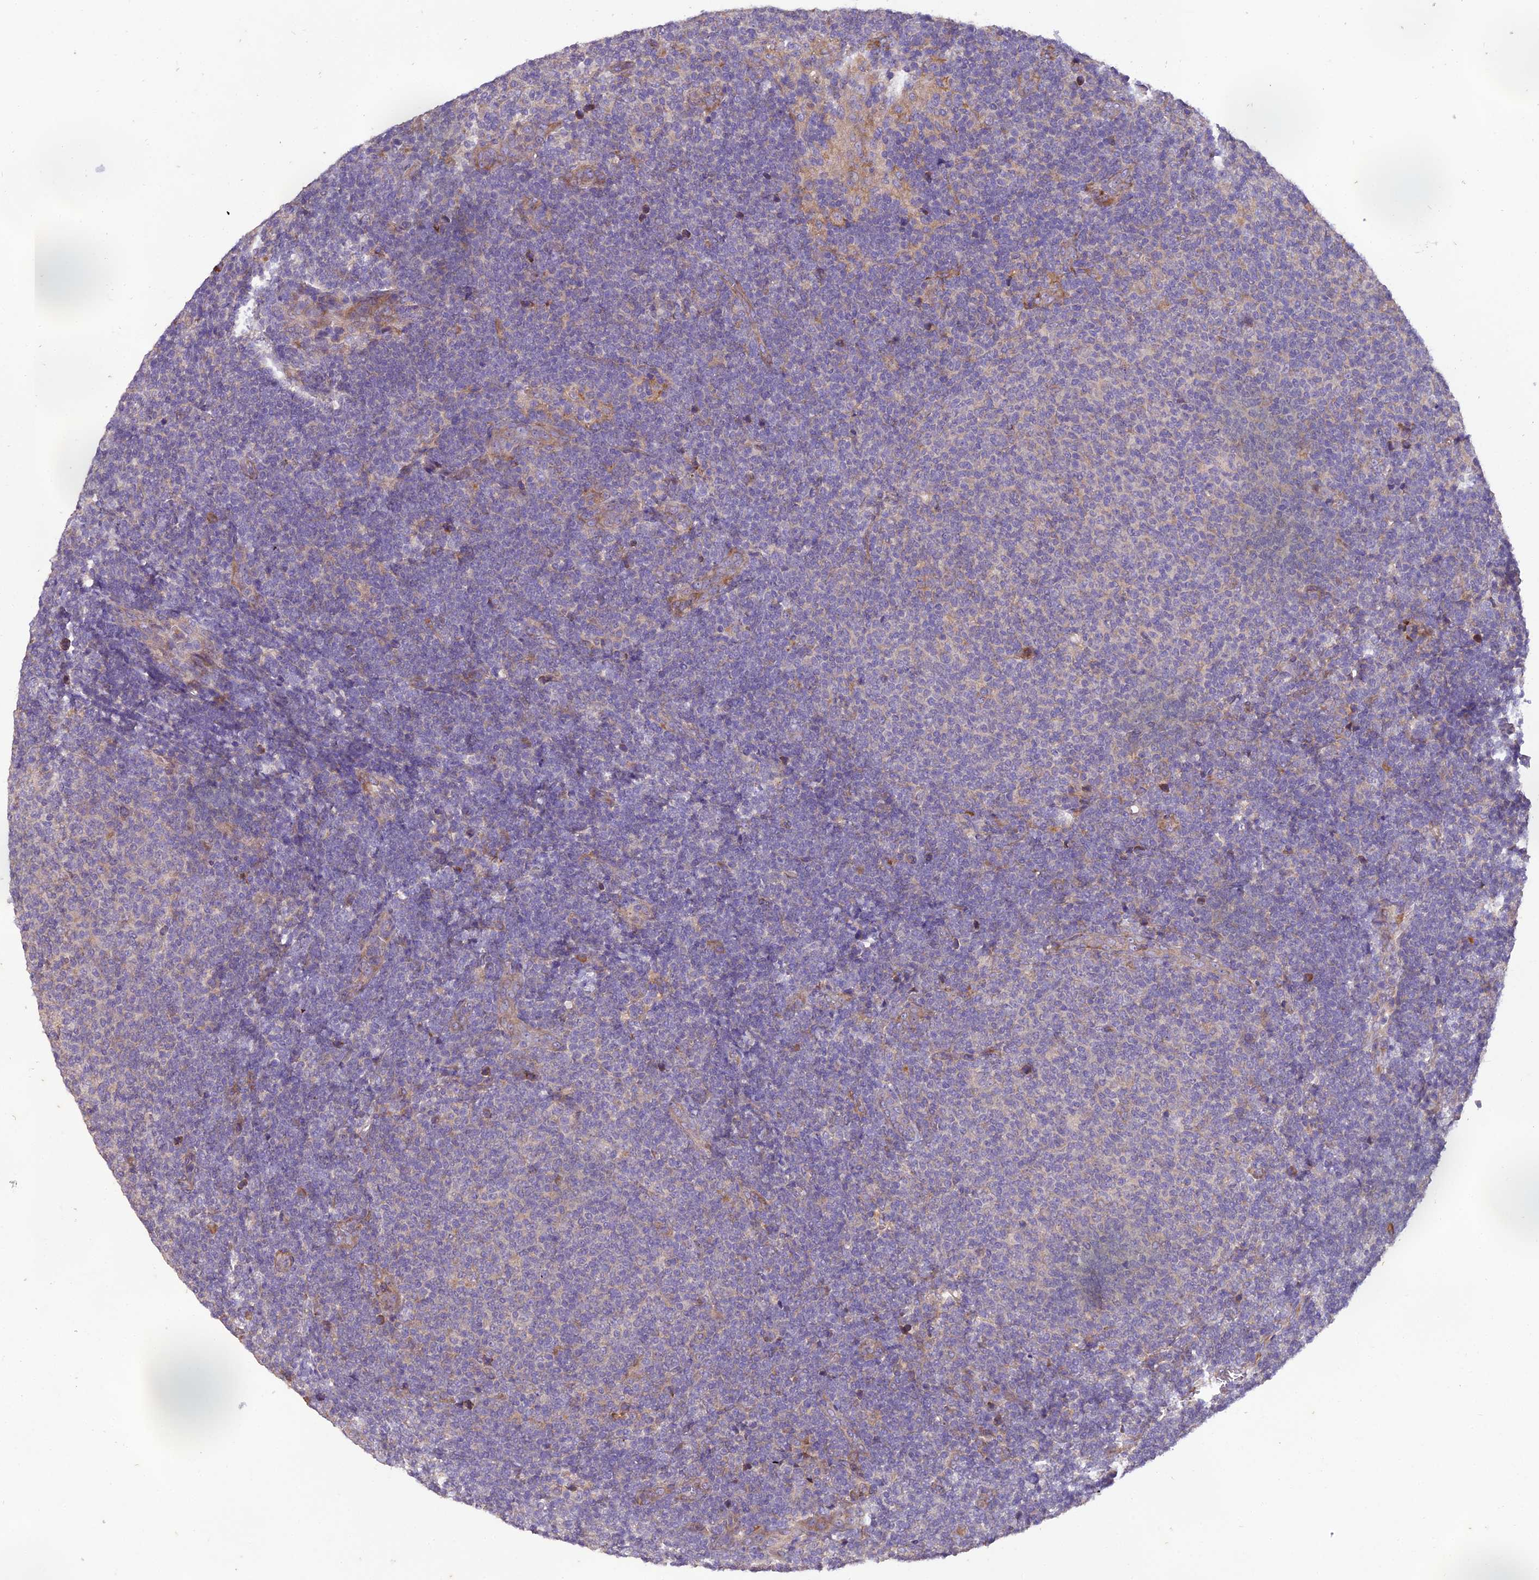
{"staining": {"intensity": "negative", "quantity": "none", "location": "none"}, "tissue": "lymphoma", "cell_type": "Tumor cells", "image_type": "cancer", "snomed": [{"axis": "morphology", "description": "Malignant lymphoma, non-Hodgkin's type, Low grade"}, {"axis": "topography", "description": "Lymph node"}], "caption": "There is no significant positivity in tumor cells of lymphoma.", "gene": "CENPL", "patient": {"sex": "male", "age": 66}}